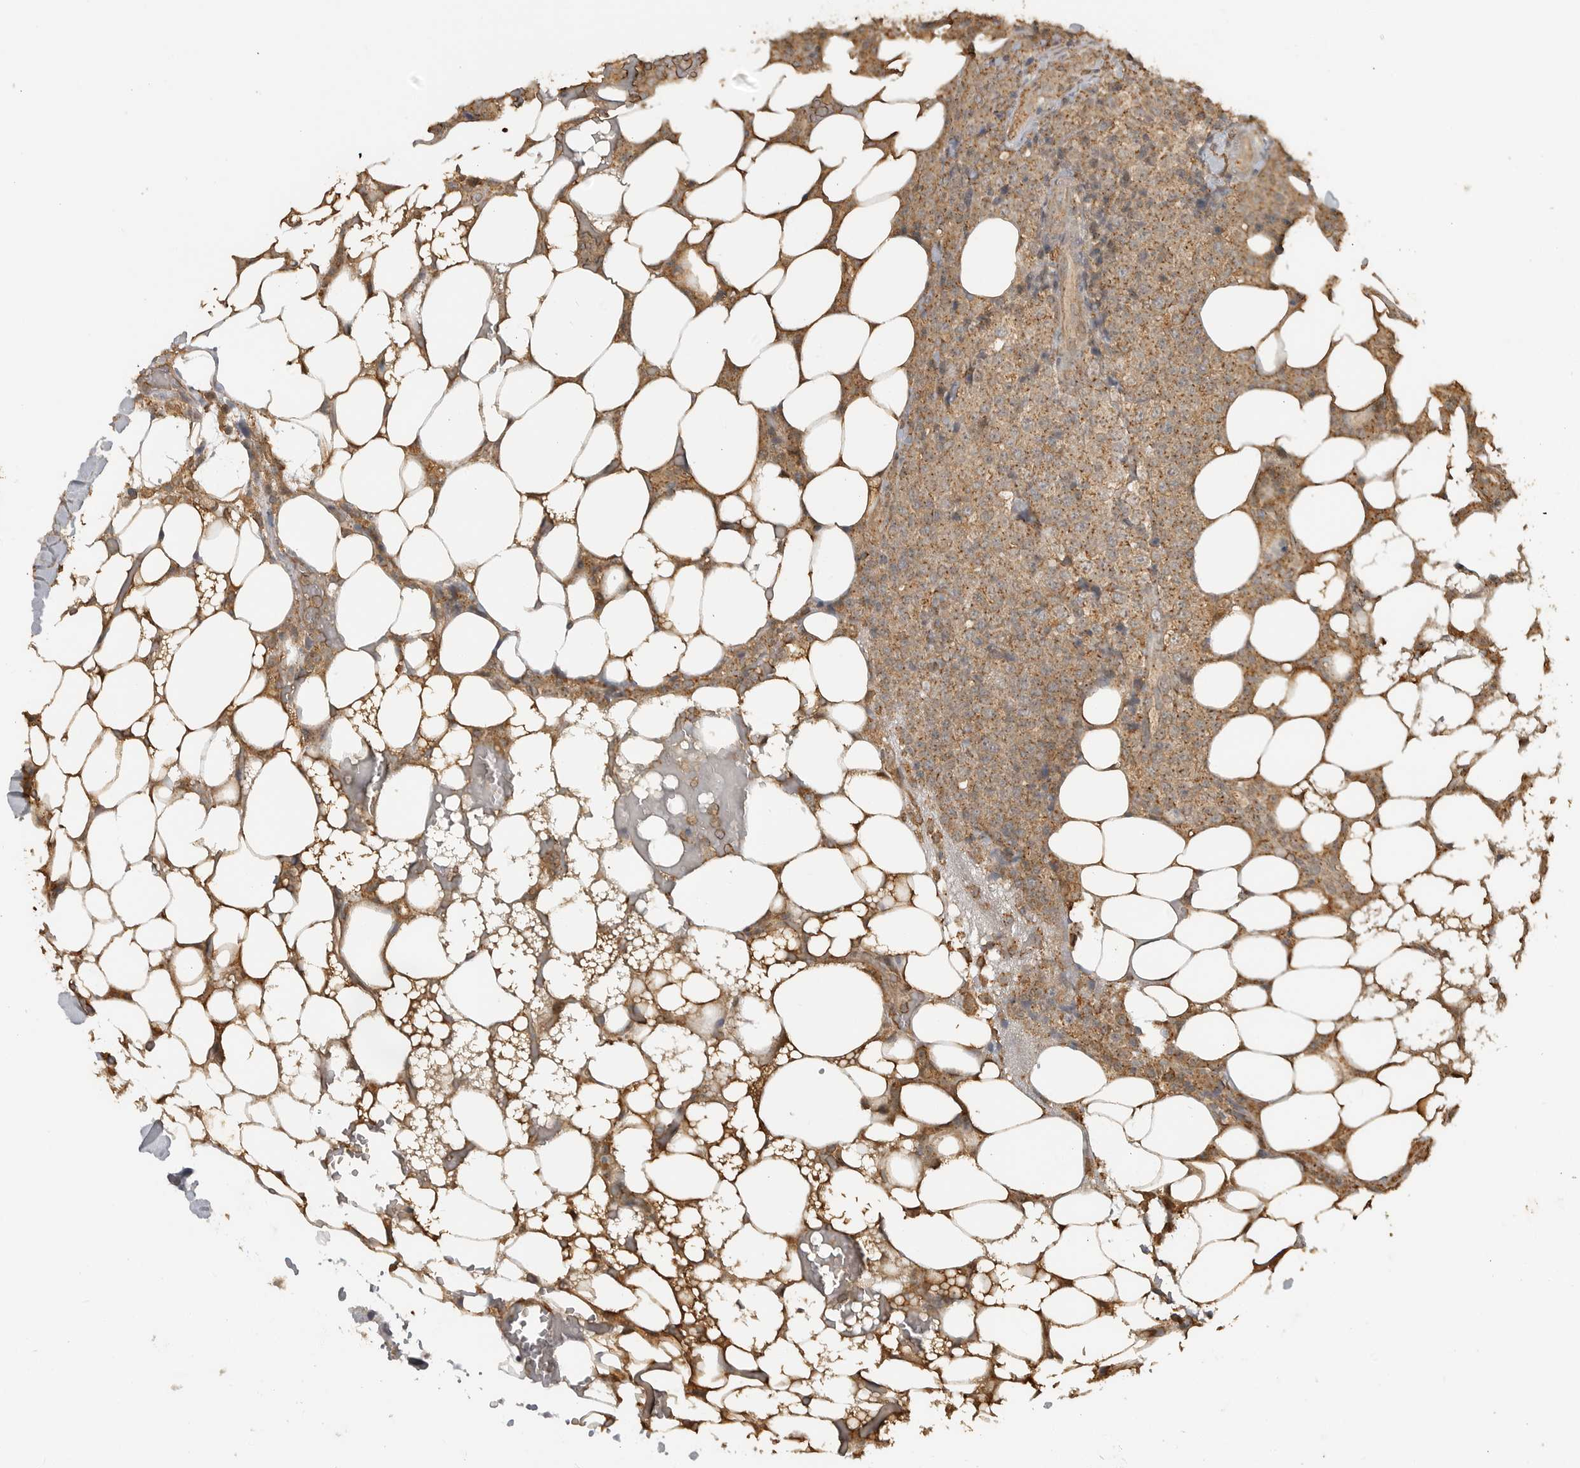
{"staining": {"intensity": "weak", "quantity": ">75%", "location": "cytoplasmic/membranous"}, "tissue": "lymphoma", "cell_type": "Tumor cells", "image_type": "cancer", "snomed": [{"axis": "morphology", "description": "Malignant lymphoma, non-Hodgkin's type, High grade"}, {"axis": "topography", "description": "Lymph node"}], "caption": "Immunohistochemistry photomicrograph of neoplastic tissue: malignant lymphoma, non-Hodgkin's type (high-grade) stained using IHC shows low levels of weak protein expression localized specifically in the cytoplasmic/membranous of tumor cells, appearing as a cytoplasmic/membranous brown color.", "gene": "LLGL1", "patient": {"sex": "male", "age": 13}}